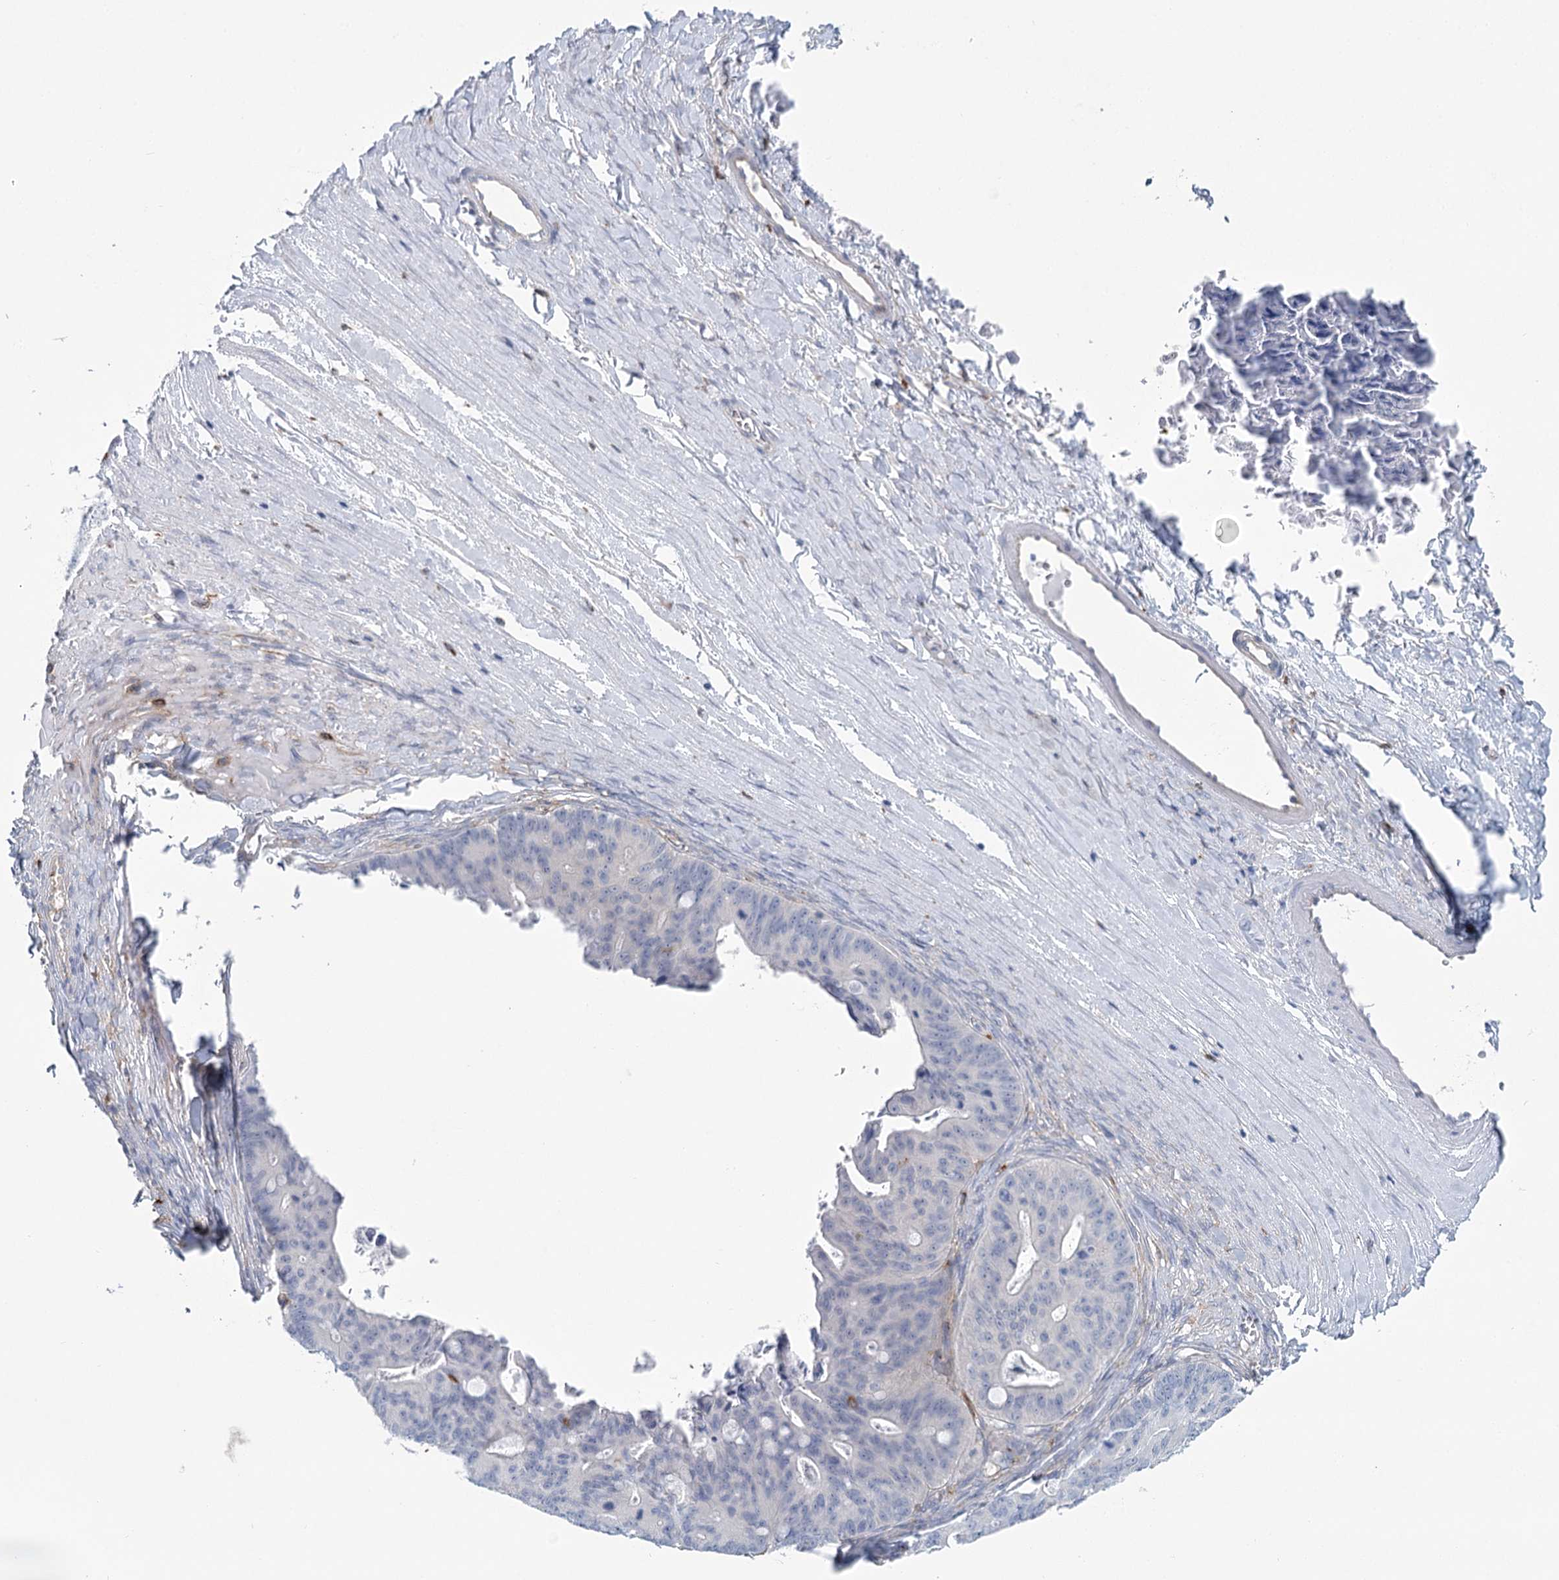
{"staining": {"intensity": "negative", "quantity": "none", "location": "none"}, "tissue": "ovarian cancer", "cell_type": "Tumor cells", "image_type": "cancer", "snomed": [{"axis": "morphology", "description": "Cystadenocarcinoma, mucinous, NOS"}, {"axis": "topography", "description": "Ovary"}], "caption": "Ovarian cancer stained for a protein using immunohistochemistry demonstrates no staining tumor cells.", "gene": "CCDC88A", "patient": {"sex": "female", "age": 37}}